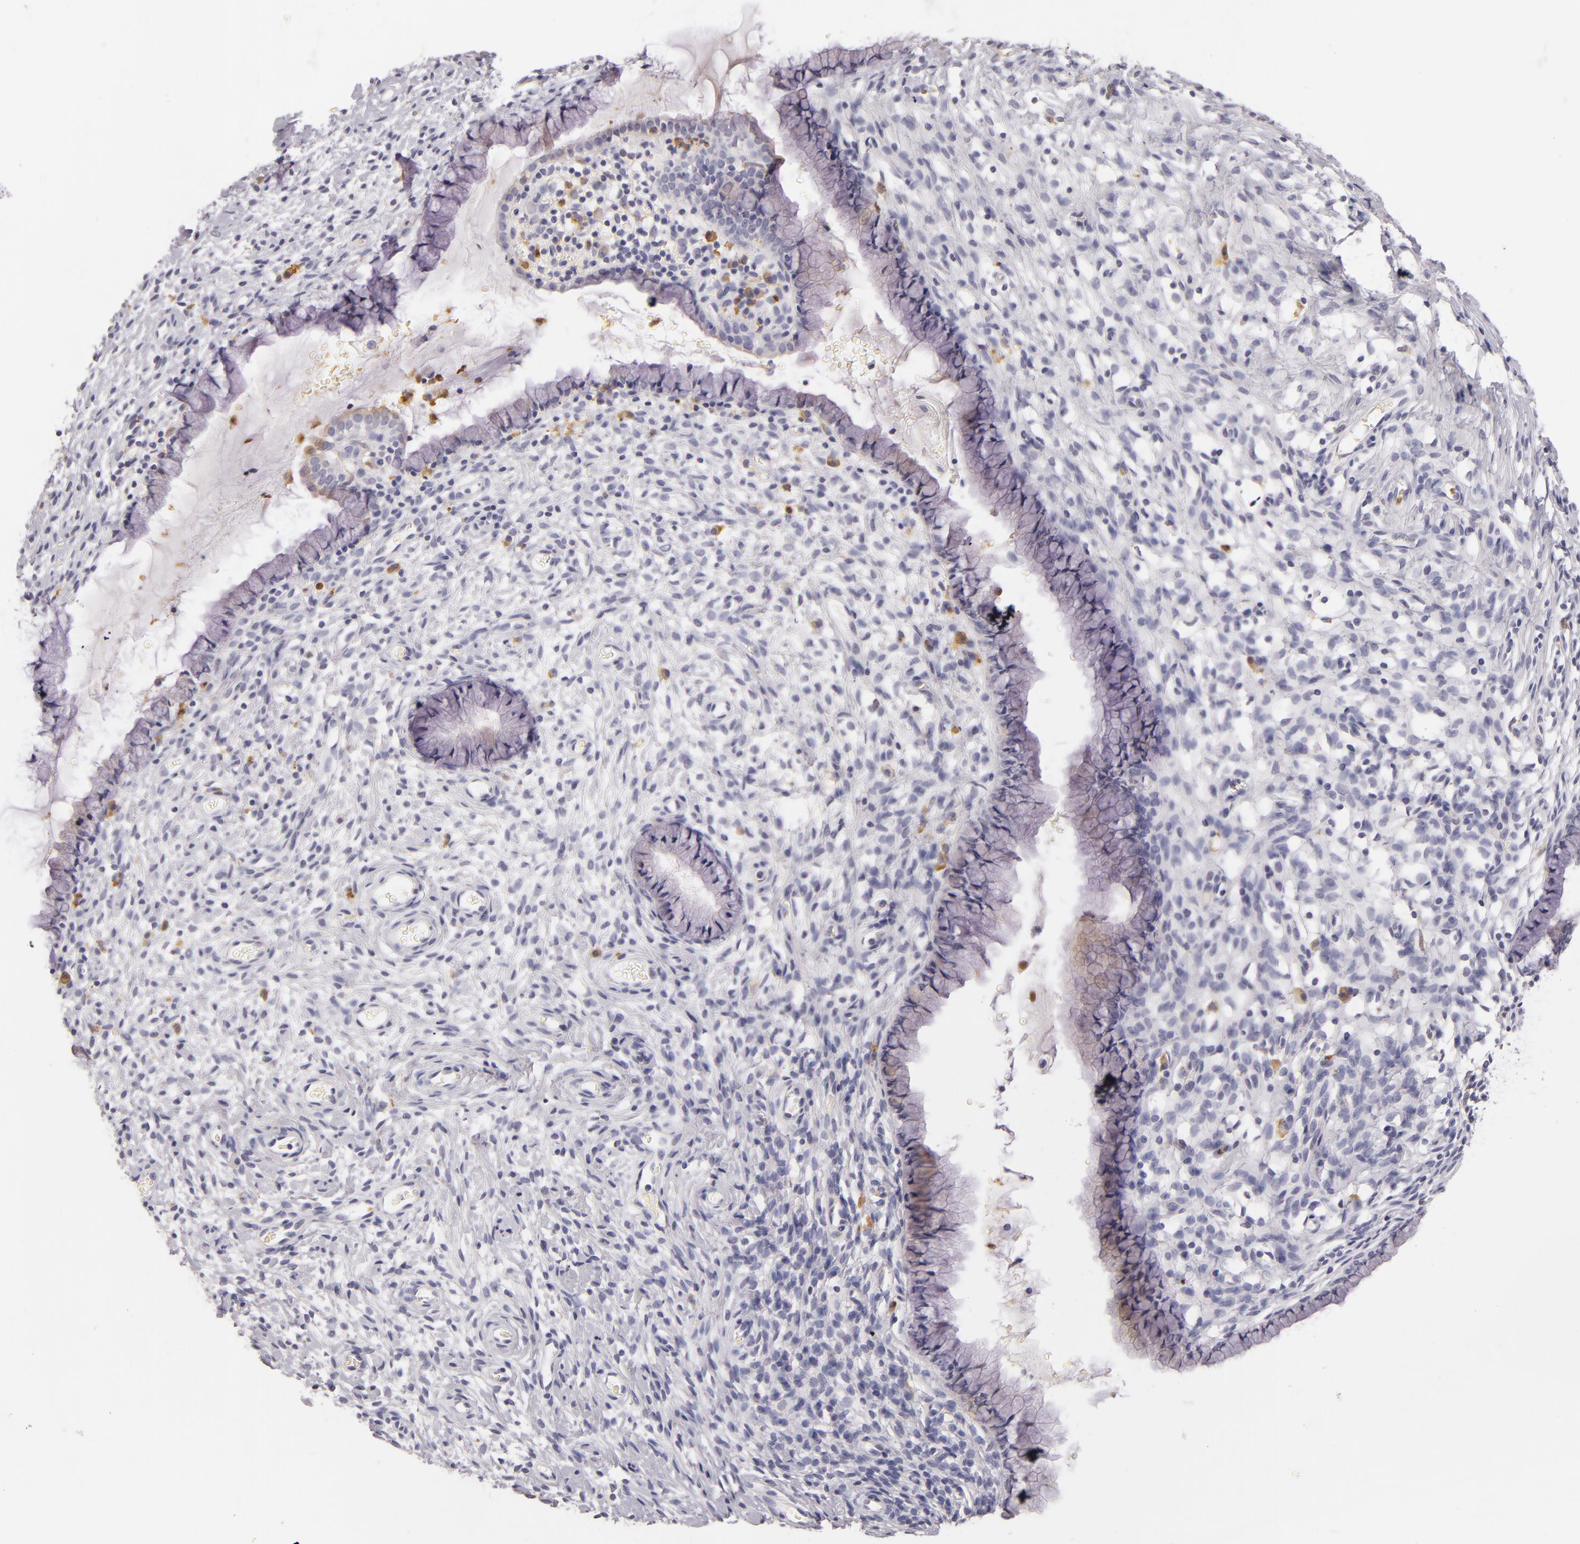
{"staining": {"intensity": "weak", "quantity": "25%-75%", "location": "cytoplasmic/membranous"}, "tissue": "cervix", "cell_type": "Glandular cells", "image_type": "normal", "snomed": [{"axis": "morphology", "description": "Normal tissue, NOS"}, {"axis": "topography", "description": "Cervix"}], "caption": "A photomicrograph of human cervix stained for a protein exhibits weak cytoplasmic/membranous brown staining in glandular cells. (Brightfield microscopy of DAB IHC at high magnification).", "gene": "TLR8", "patient": {"sex": "female", "age": 70}}